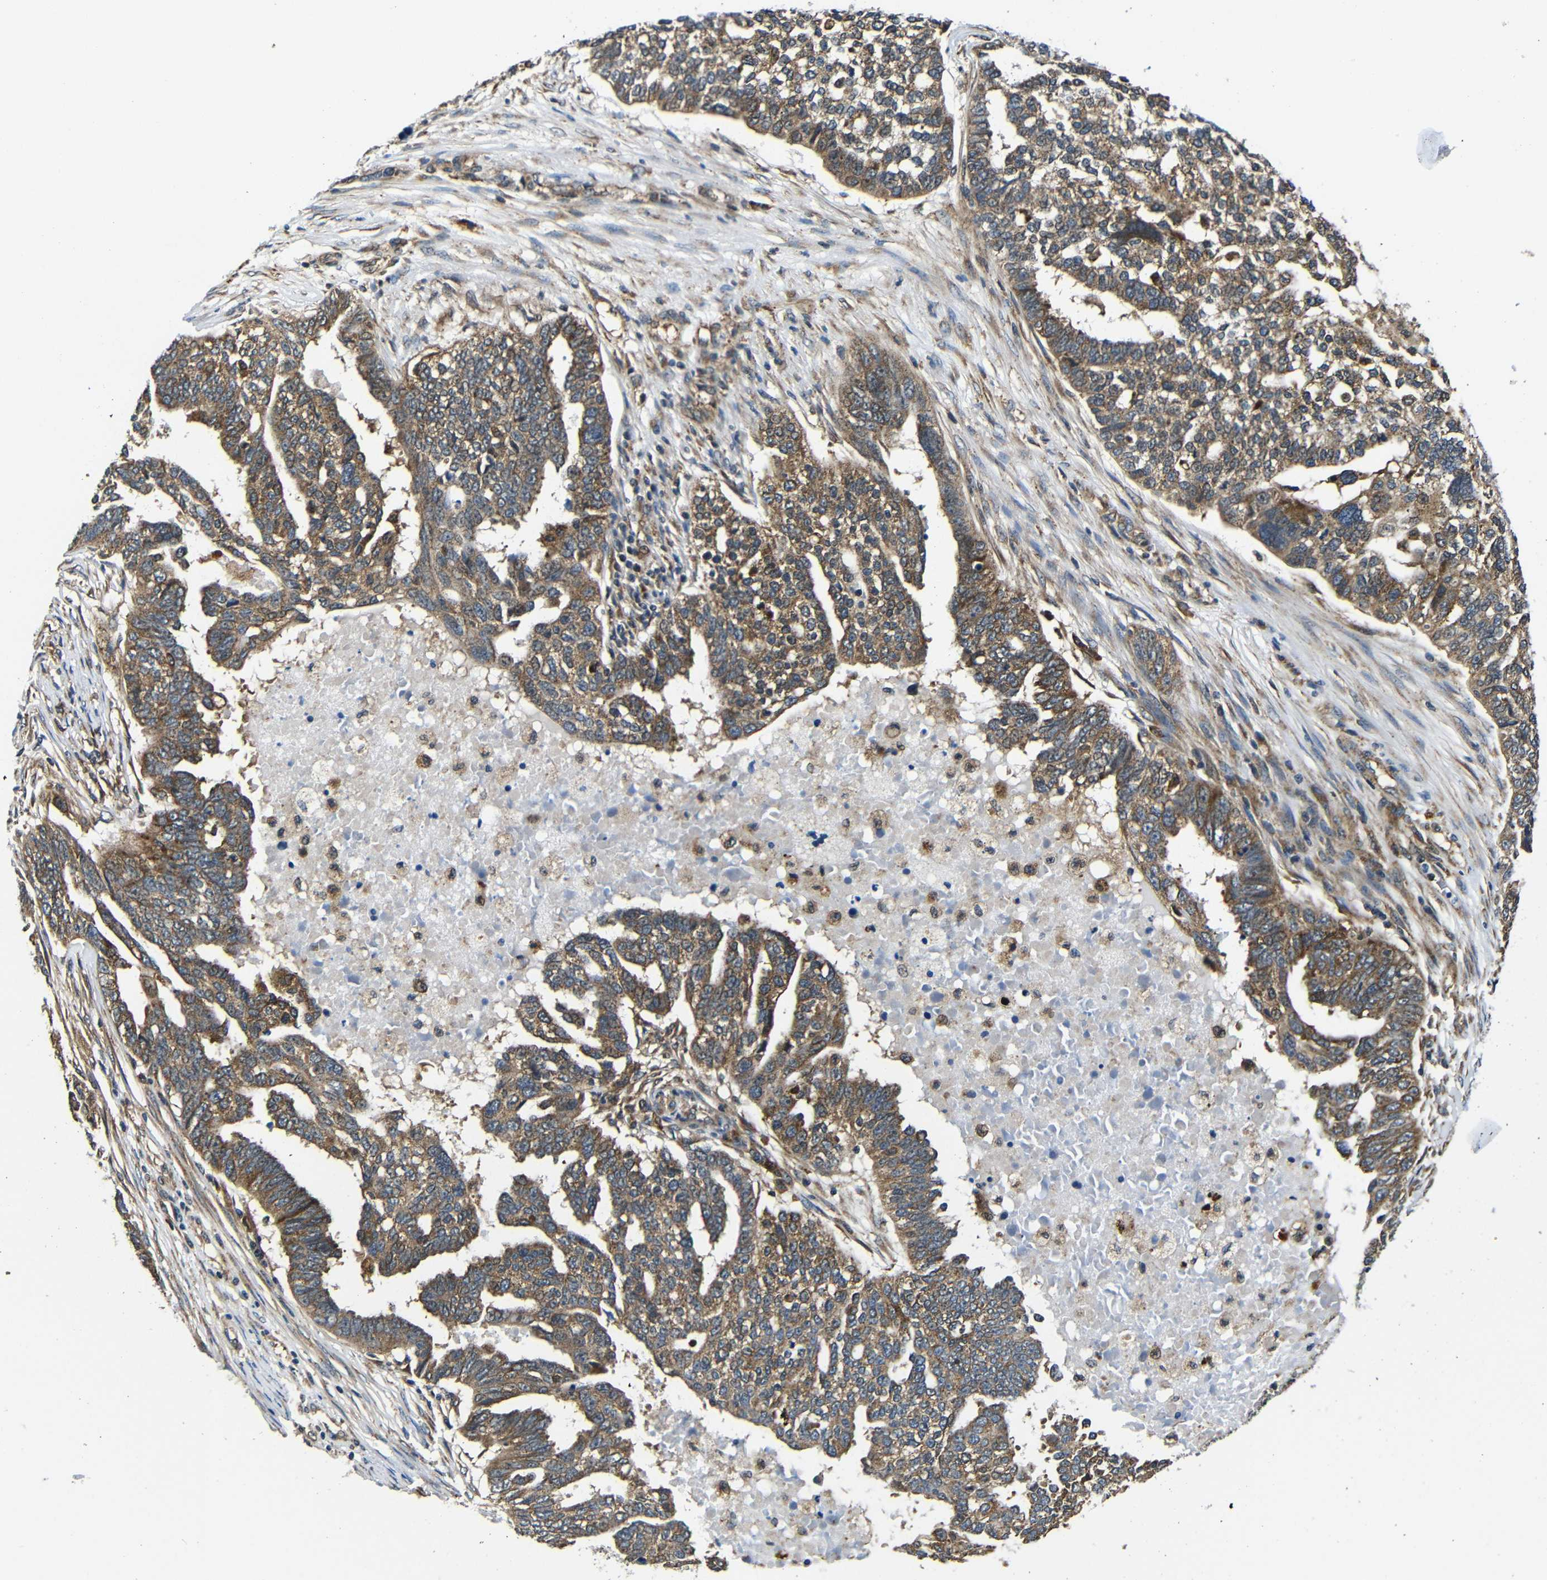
{"staining": {"intensity": "moderate", "quantity": ">75%", "location": "cytoplasmic/membranous"}, "tissue": "ovarian cancer", "cell_type": "Tumor cells", "image_type": "cancer", "snomed": [{"axis": "morphology", "description": "Cystadenocarcinoma, serous, NOS"}, {"axis": "topography", "description": "Ovary"}], "caption": "Moderate cytoplasmic/membranous protein positivity is identified in approximately >75% of tumor cells in ovarian cancer.", "gene": "ABCE1", "patient": {"sex": "female", "age": 59}}